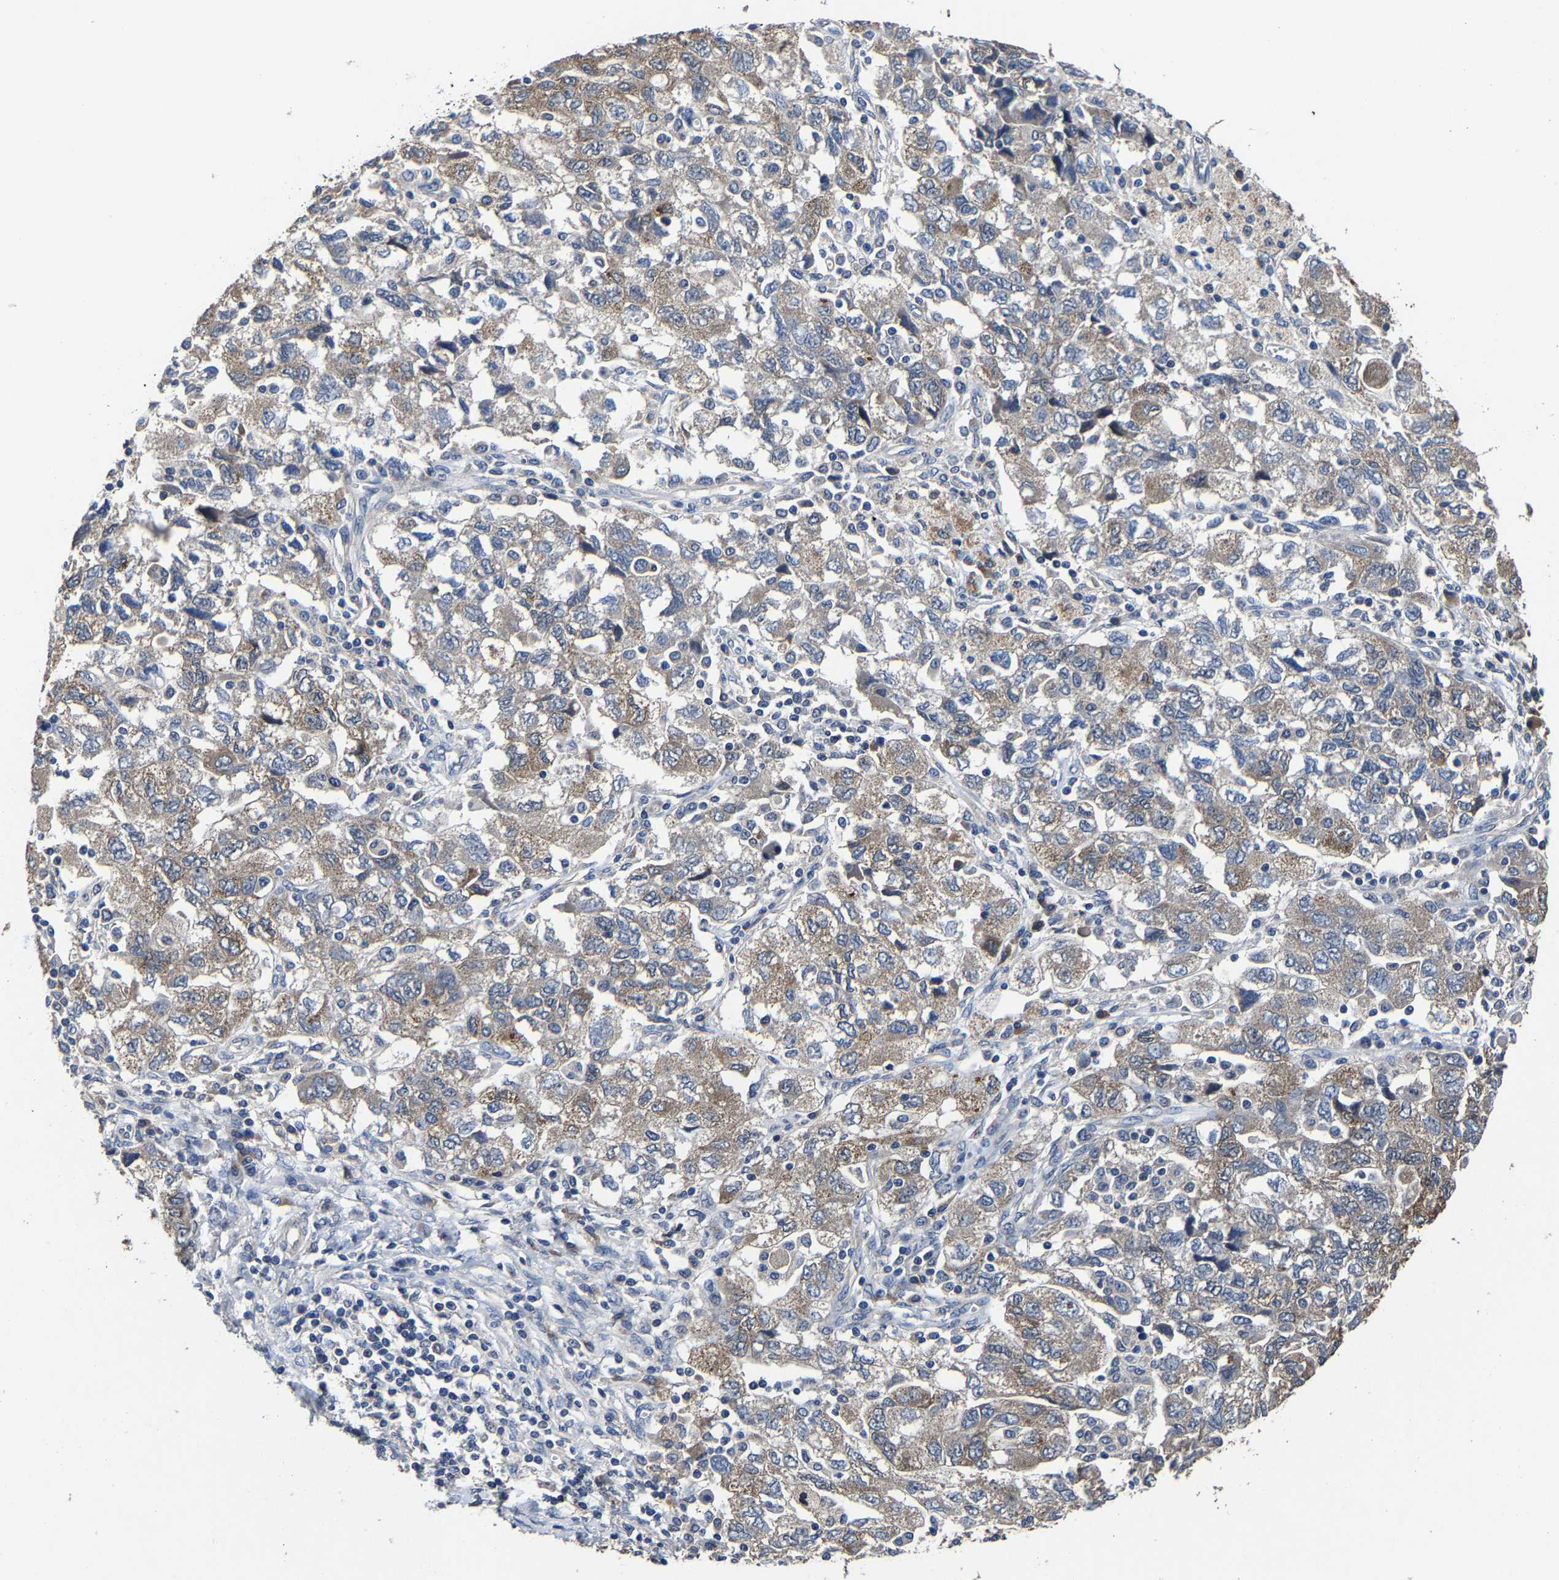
{"staining": {"intensity": "weak", "quantity": ">75%", "location": "cytoplasmic/membranous"}, "tissue": "ovarian cancer", "cell_type": "Tumor cells", "image_type": "cancer", "snomed": [{"axis": "morphology", "description": "Carcinoma, NOS"}, {"axis": "morphology", "description": "Cystadenocarcinoma, serous, NOS"}, {"axis": "topography", "description": "Ovary"}], "caption": "Carcinoma (ovarian) stained with a brown dye reveals weak cytoplasmic/membranous positive expression in about >75% of tumor cells.", "gene": "EBAG9", "patient": {"sex": "female", "age": 69}}